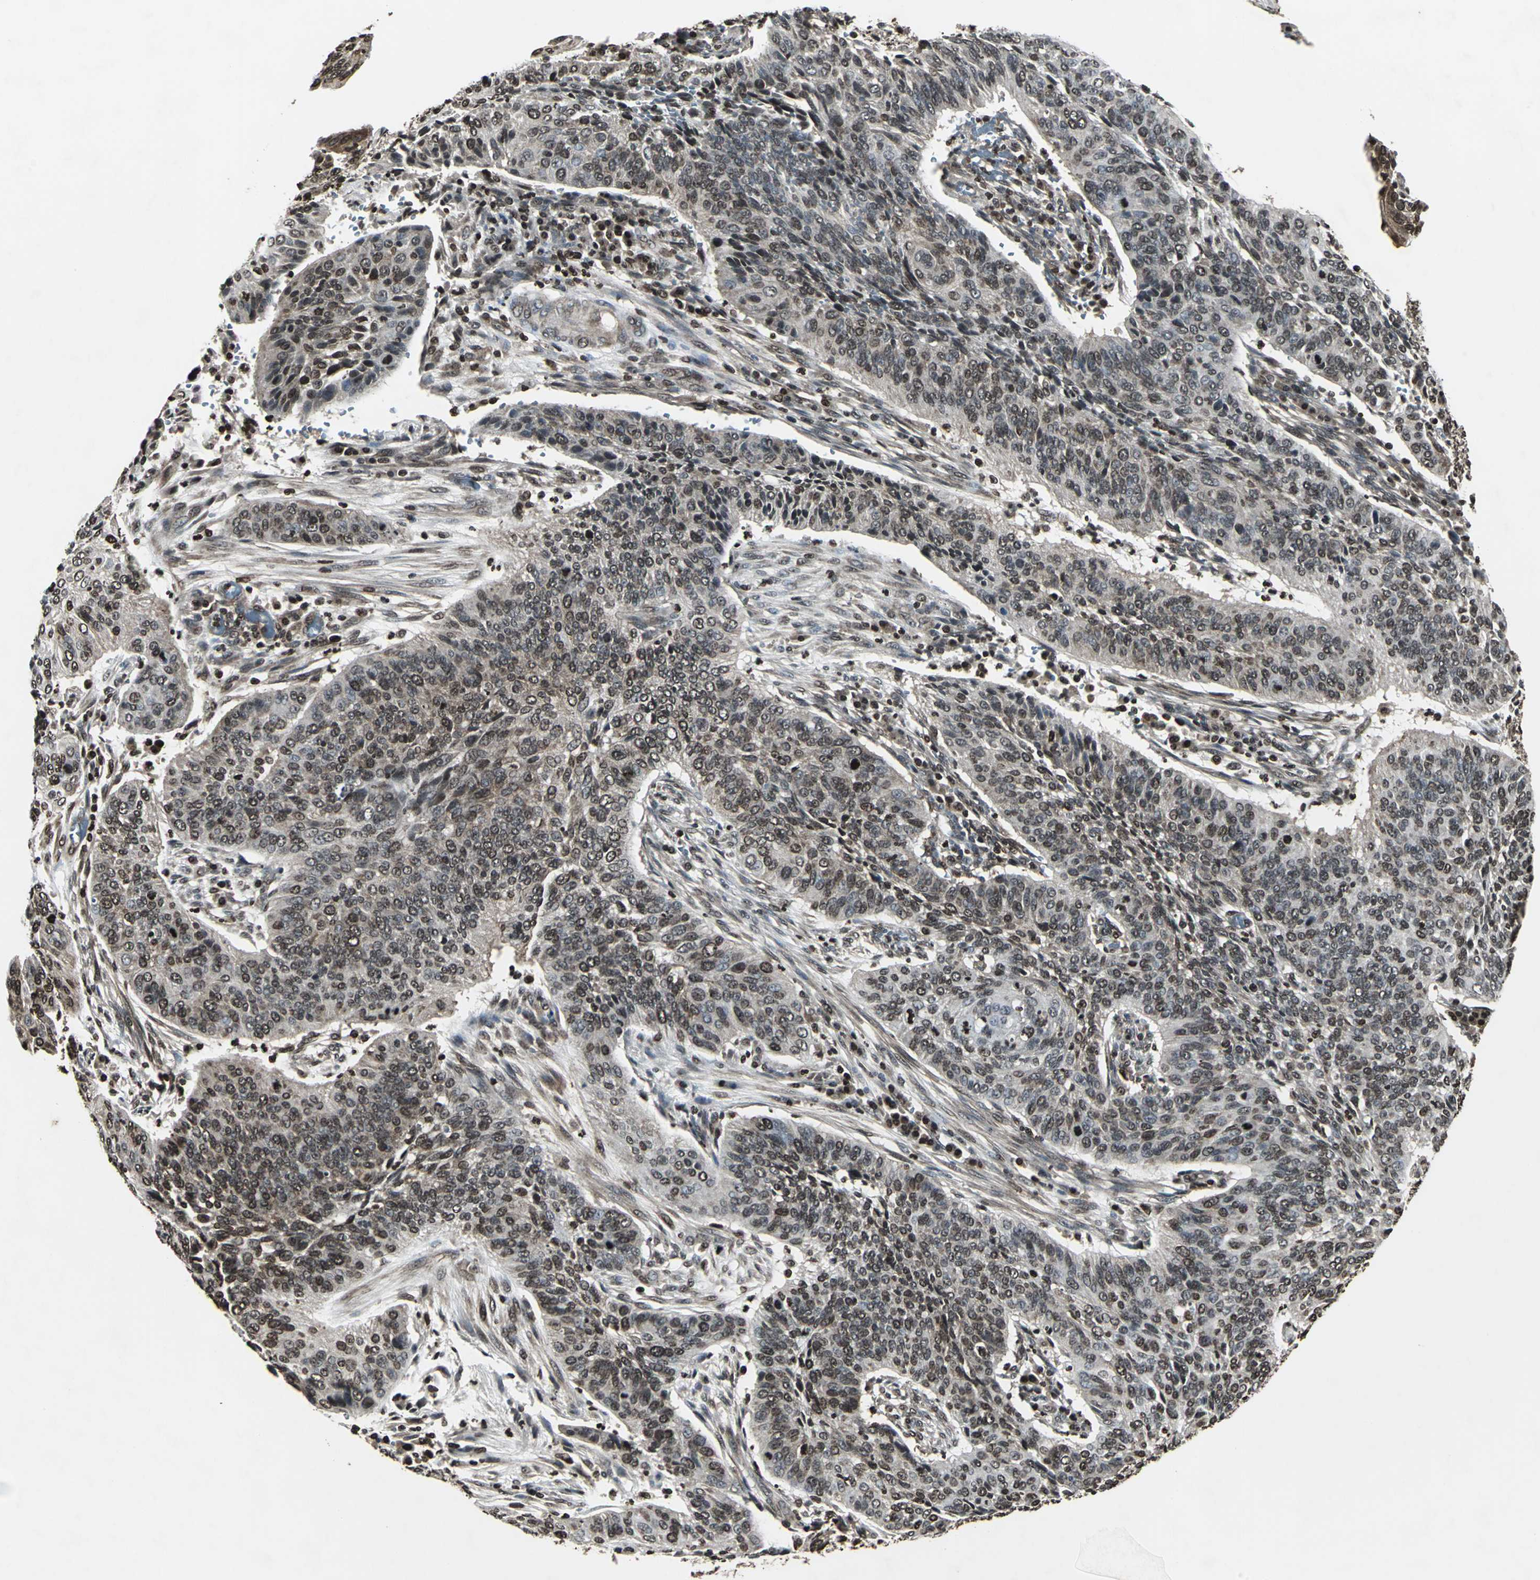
{"staining": {"intensity": "moderate", "quantity": ">75%", "location": "cytoplasmic/membranous,nuclear"}, "tissue": "cervical cancer", "cell_type": "Tumor cells", "image_type": "cancer", "snomed": [{"axis": "morphology", "description": "Squamous cell carcinoma, NOS"}, {"axis": "topography", "description": "Cervix"}], "caption": "Immunohistochemistry of human cervical cancer shows medium levels of moderate cytoplasmic/membranous and nuclear positivity in about >75% of tumor cells.", "gene": "AHR", "patient": {"sex": "female", "age": 39}}